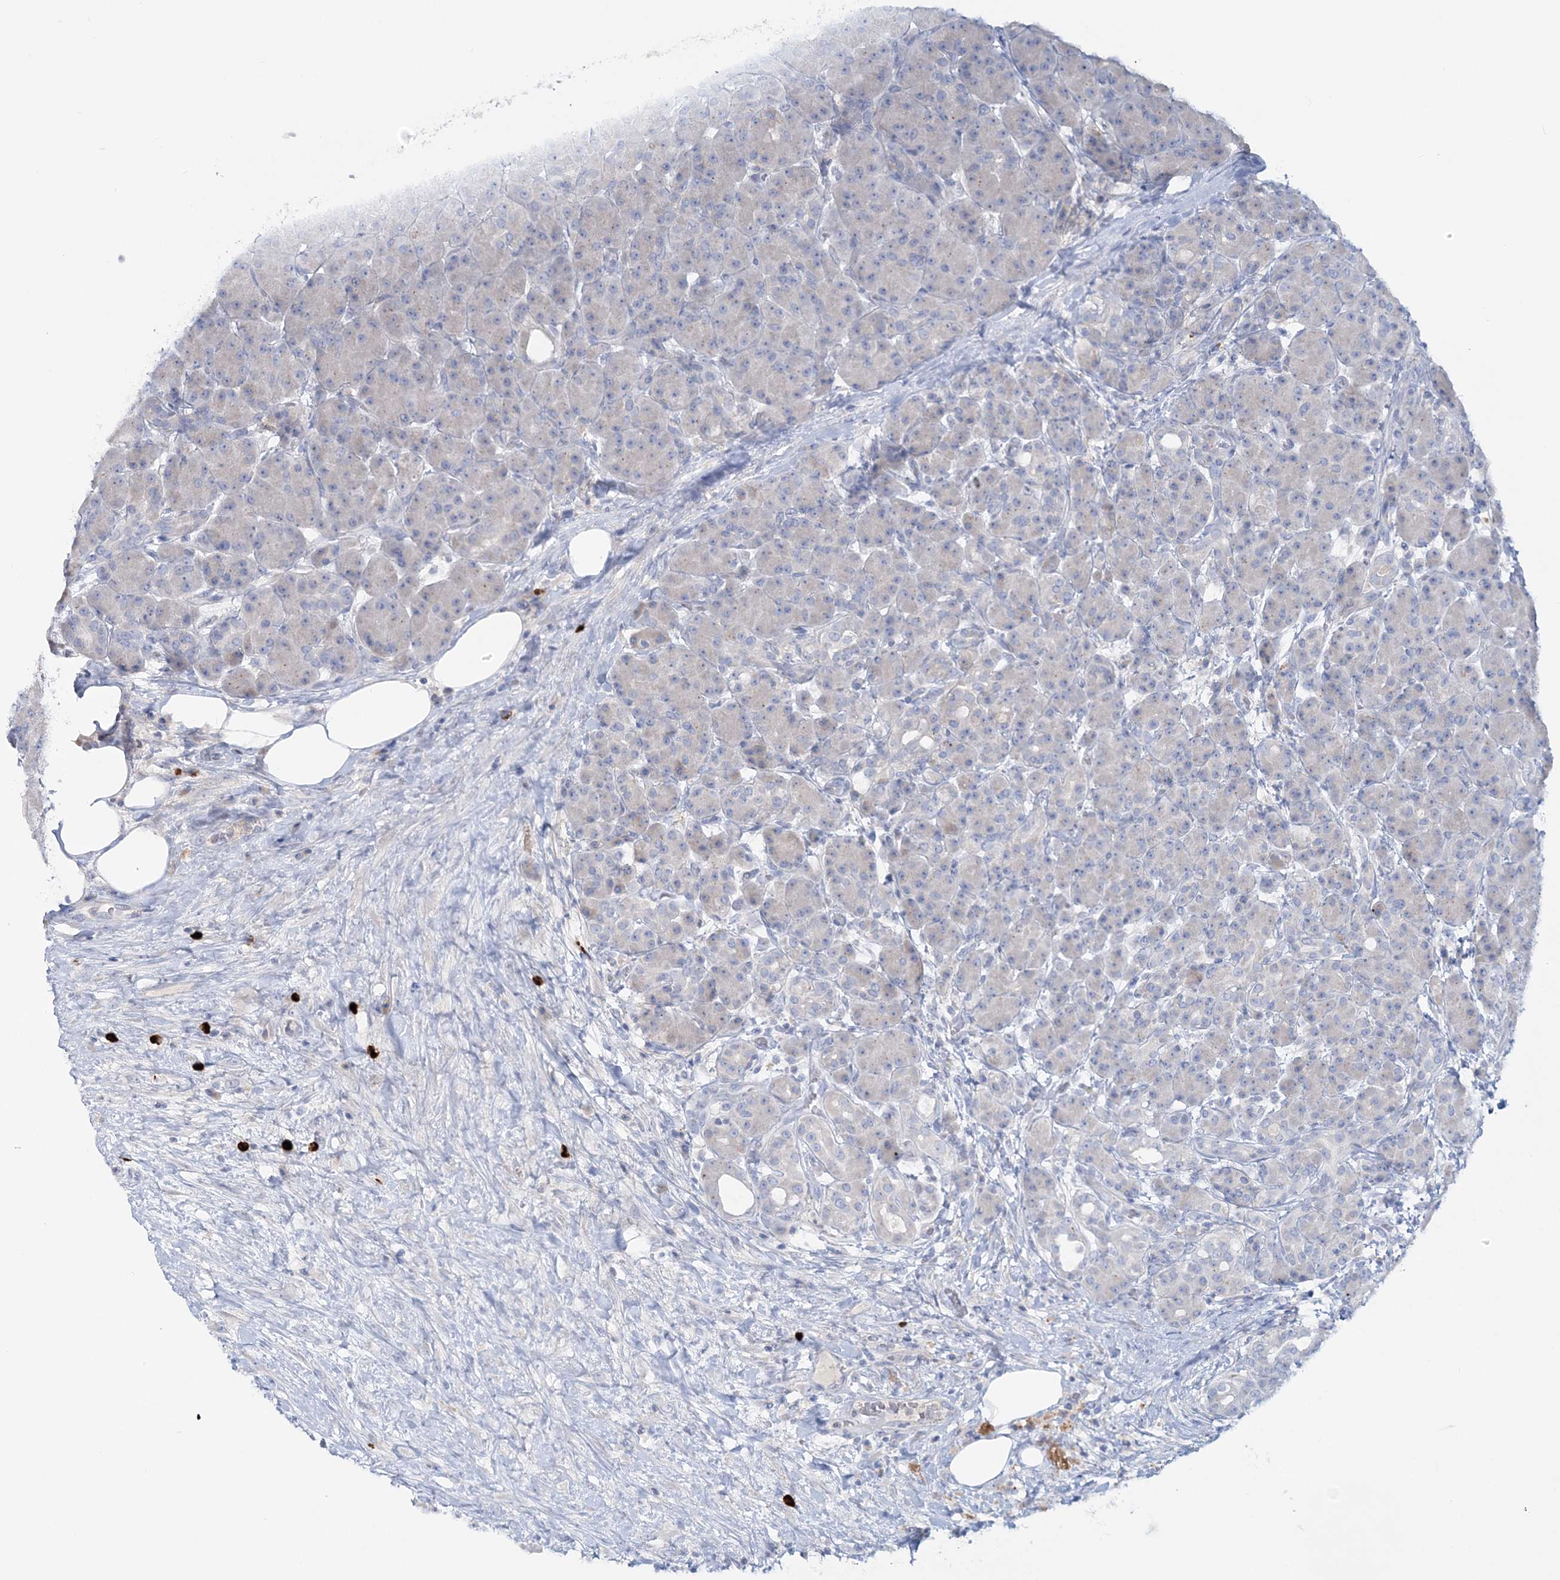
{"staining": {"intensity": "negative", "quantity": "none", "location": "none"}, "tissue": "pancreas", "cell_type": "Exocrine glandular cells", "image_type": "normal", "snomed": [{"axis": "morphology", "description": "Normal tissue, NOS"}, {"axis": "topography", "description": "Pancreas"}], "caption": "This is an immunohistochemistry (IHC) micrograph of normal pancreas. There is no staining in exocrine glandular cells.", "gene": "WDSUB1", "patient": {"sex": "male", "age": 63}}